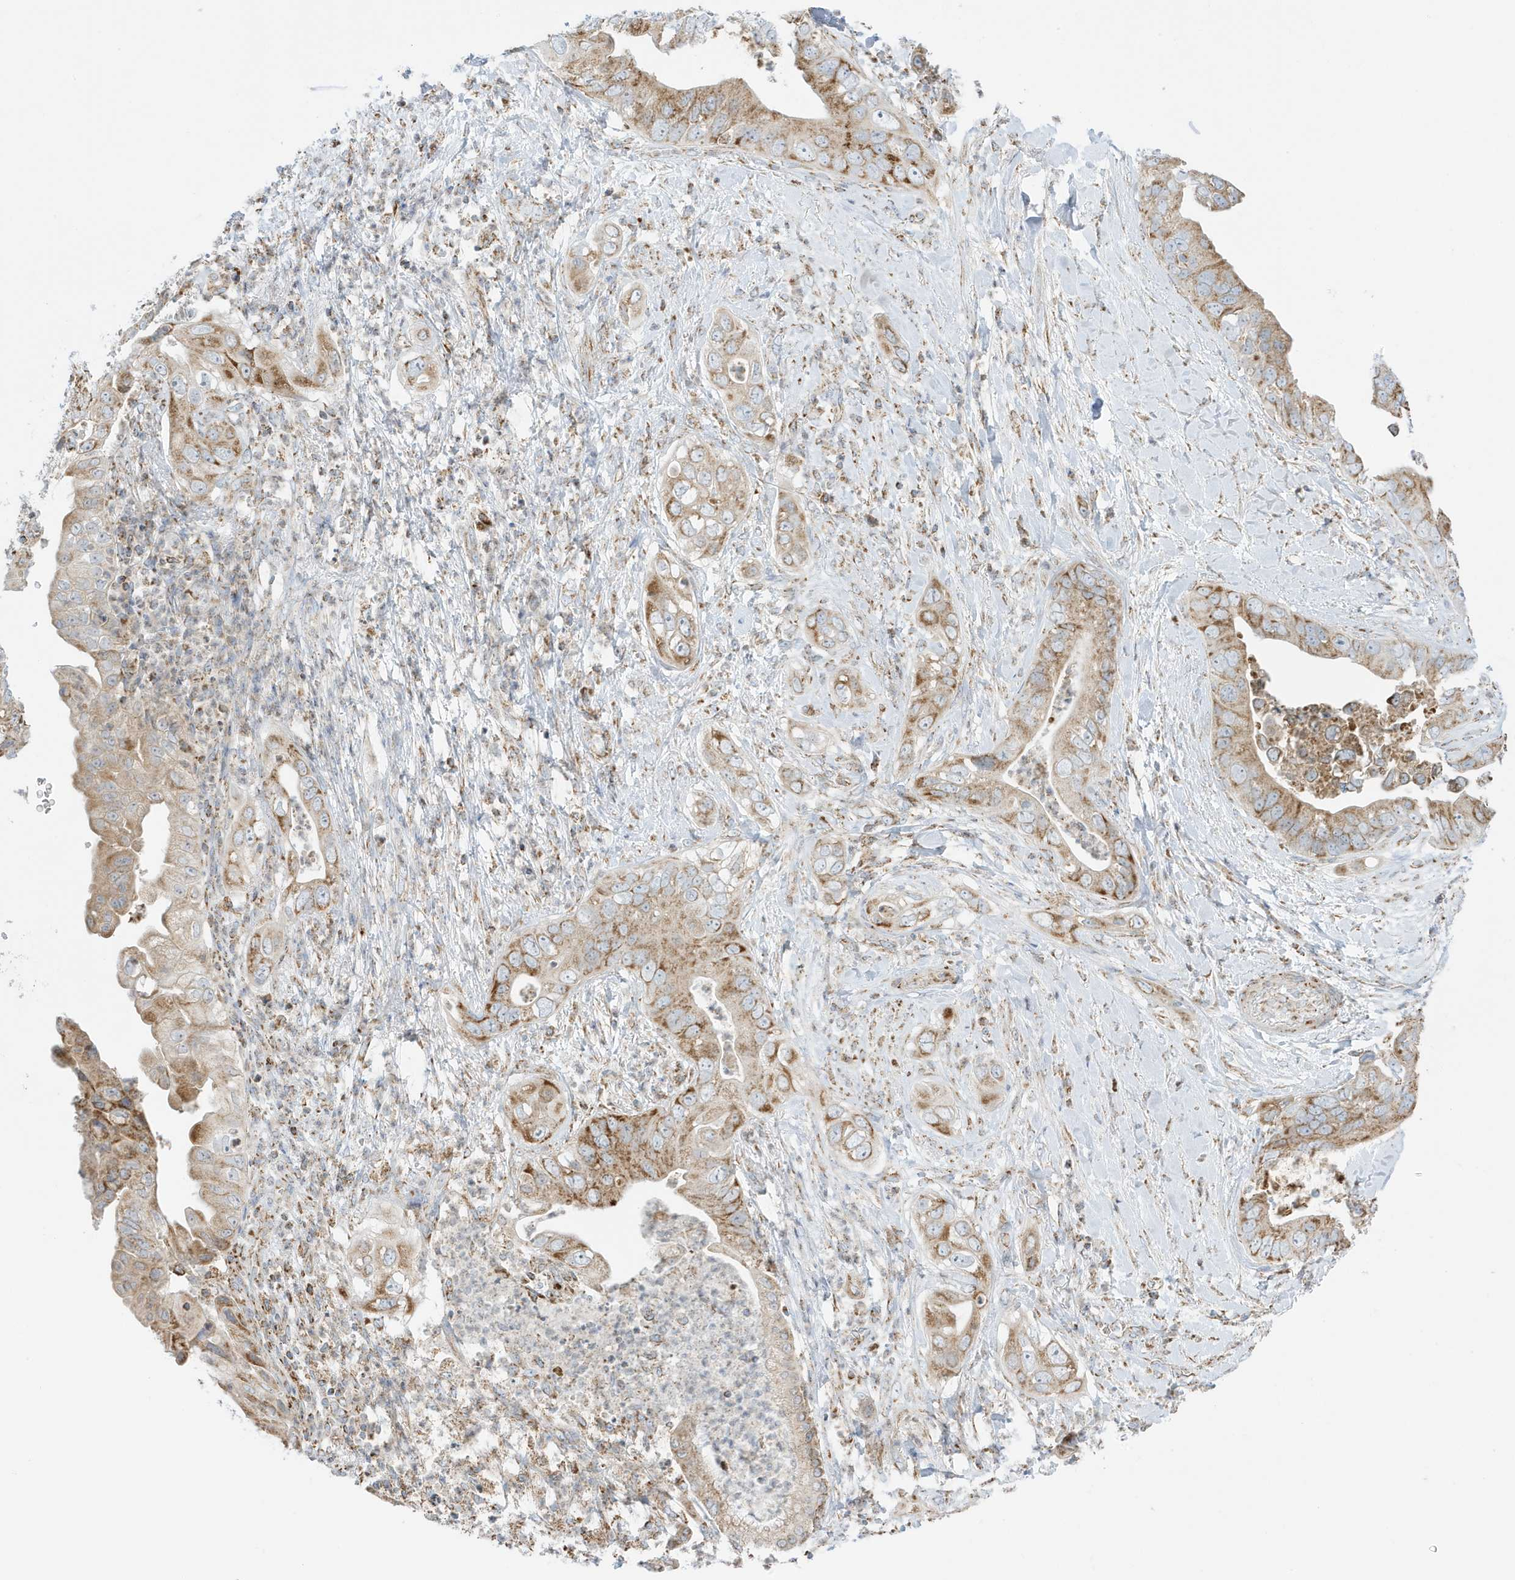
{"staining": {"intensity": "moderate", "quantity": ">75%", "location": "cytoplasmic/membranous"}, "tissue": "pancreatic cancer", "cell_type": "Tumor cells", "image_type": "cancer", "snomed": [{"axis": "morphology", "description": "Adenocarcinoma, NOS"}, {"axis": "topography", "description": "Pancreas"}], "caption": "Immunohistochemistry image of neoplastic tissue: human pancreatic adenocarcinoma stained using IHC reveals medium levels of moderate protein expression localized specifically in the cytoplasmic/membranous of tumor cells, appearing as a cytoplasmic/membranous brown color.", "gene": "ATP5ME", "patient": {"sex": "female", "age": 78}}